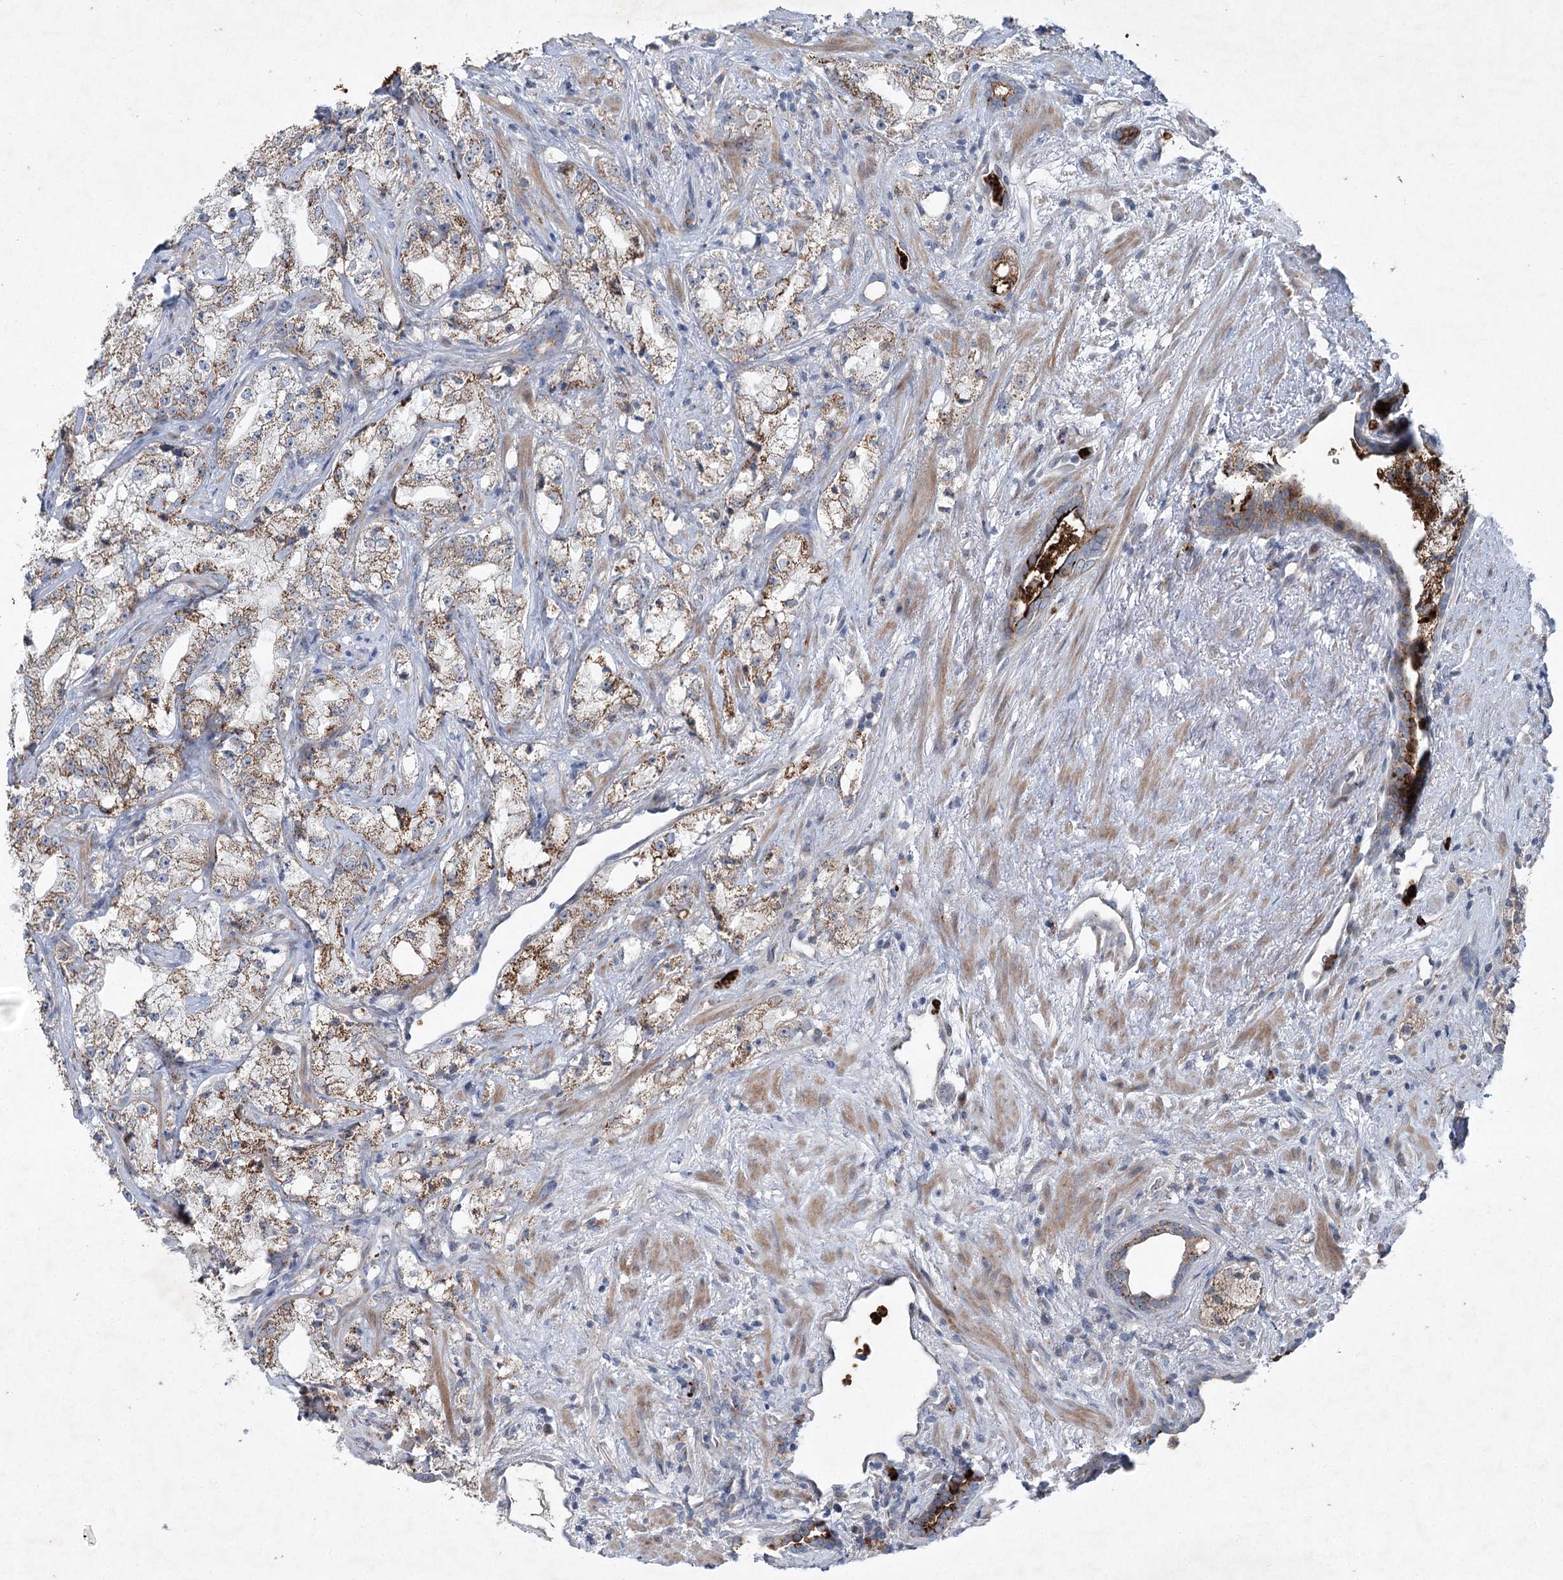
{"staining": {"intensity": "moderate", "quantity": ">75%", "location": "cytoplasmic/membranous"}, "tissue": "prostate cancer", "cell_type": "Tumor cells", "image_type": "cancer", "snomed": [{"axis": "morphology", "description": "Adenocarcinoma, High grade"}, {"axis": "topography", "description": "Prostate"}], "caption": "Prostate adenocarcinoma (high-grade) stained with a protein marker exhibits moderate staining in tumor cells.", "gene": "PLA2G12A", "patient": {"sex": "male", "age": 64}}